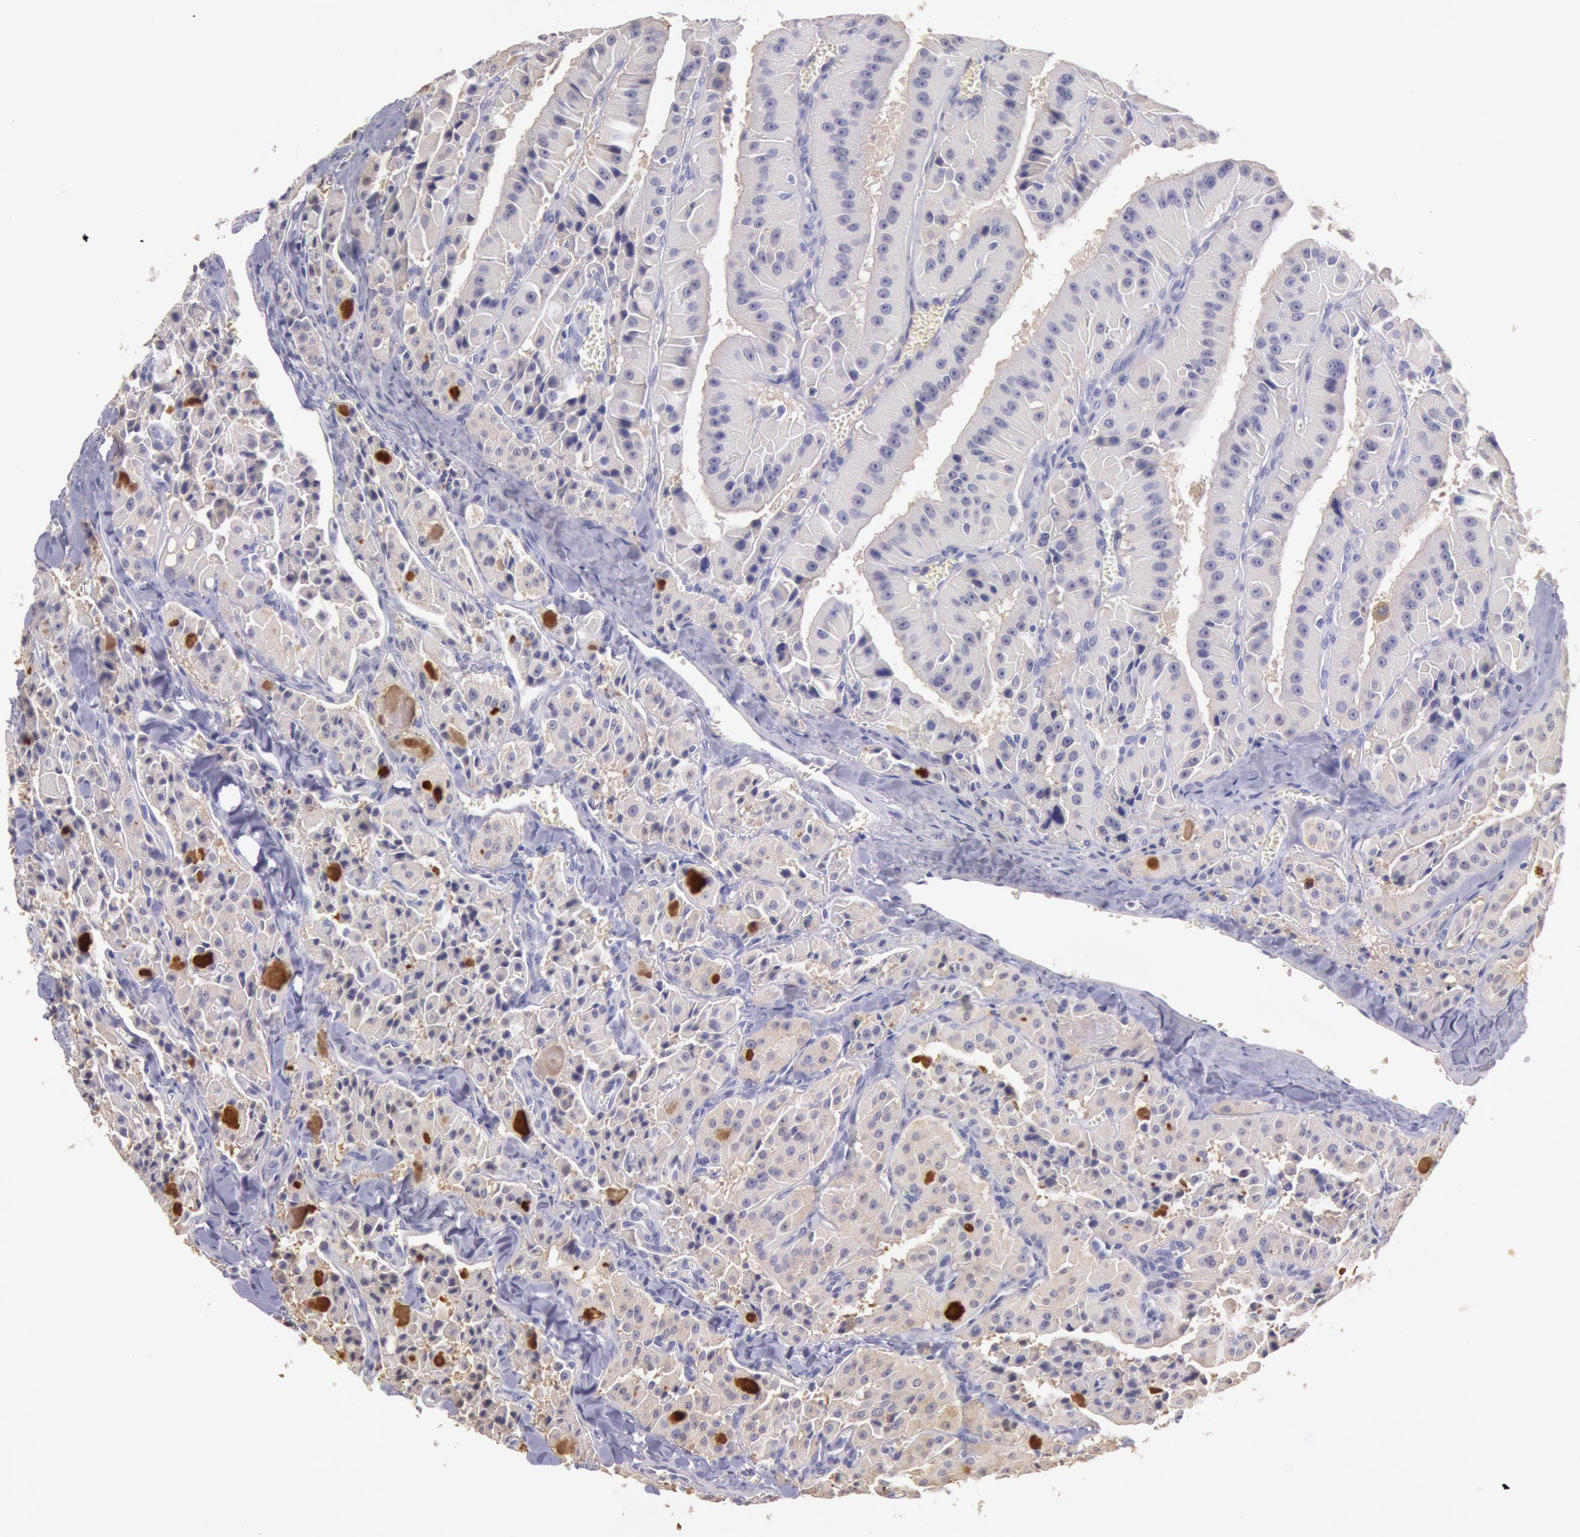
{"staining": {"intensity": "negative", "quantity": "none", "location": "none"}, "tissue": "thyroid cancer", "cell_type": "Tumor cells", "image_type": "cancer", "snomed": [{"axis": "morphology", "description": "Carcinoma, NOS"}, {"axis": "topography", "description": "Thyroid gland"}], "caption": "Protein analysis of thyroid cancer reveals no significant staining in tumor cells. (Stains: DAB IHC with hematoxylin counter stain, Microscopy: brightfield microscopy at high magnification).", "gene": "C1R", "patient": {"sex": "male", "age": 76}}